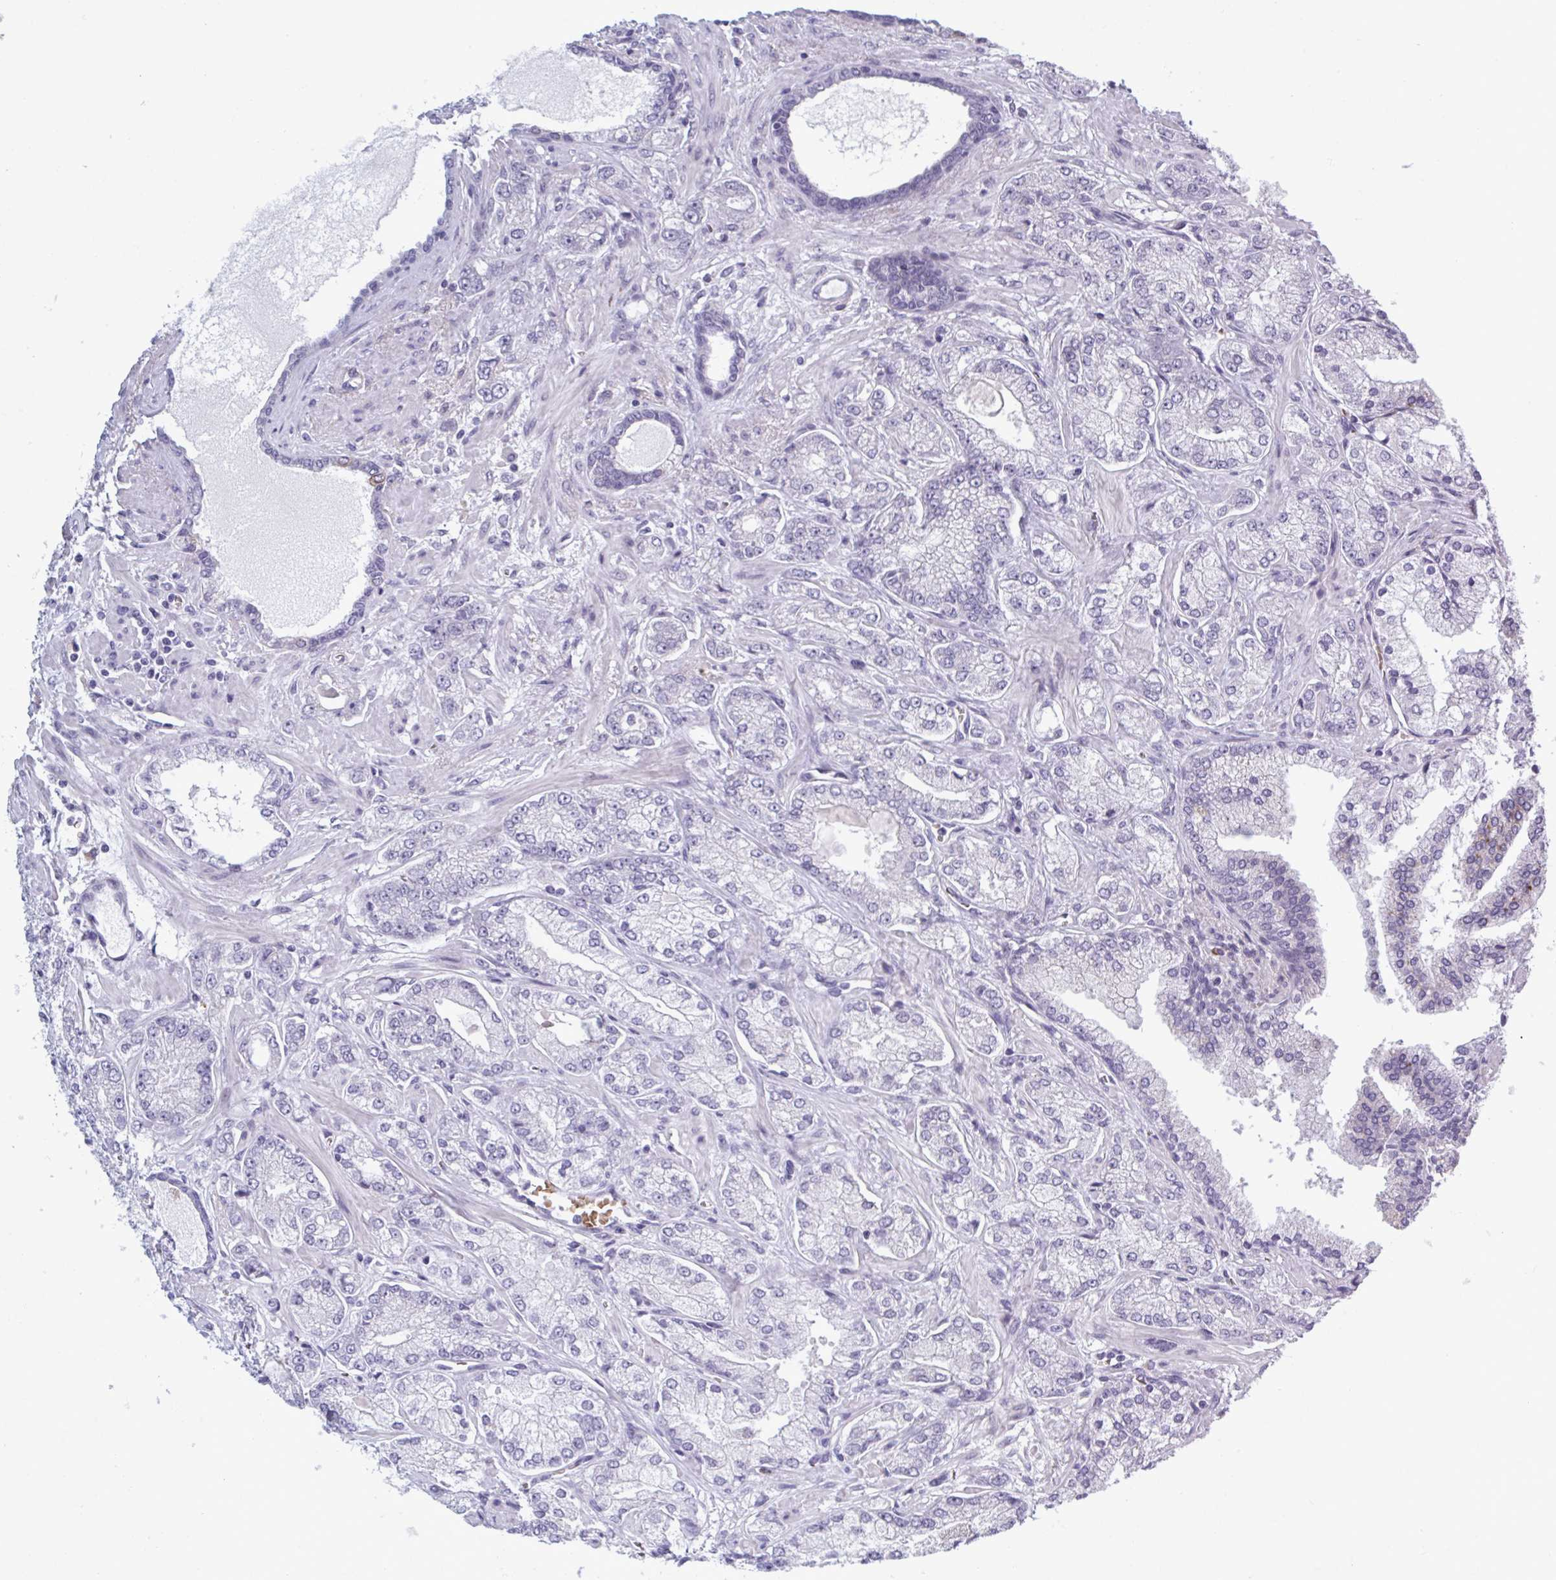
{"staining": {"intensity": "negative", "quantity": "none", "location": "none"}, "tissue": "prostate cancer", "cell_type": "Tumor cells", "image_type": "cancer", "snomed": [{"axis": "morphology", "description": "Normal tissue, NOS"}, {"axis": "morphology", "description": "Adenocarcinoma, High grade"}, {"axis": "topography", "description": "Prostate"}, {"axis": "topography", "description": "Peripheral nerve tissue"}], "caption": "A histopathology image of adenocarcinoma (high-grade) (prostate) stained for a protein exhibits no brown staining in tumor cells.", "gene": "HSD11B2", "patient": {"sex": "male", "age": 68}}